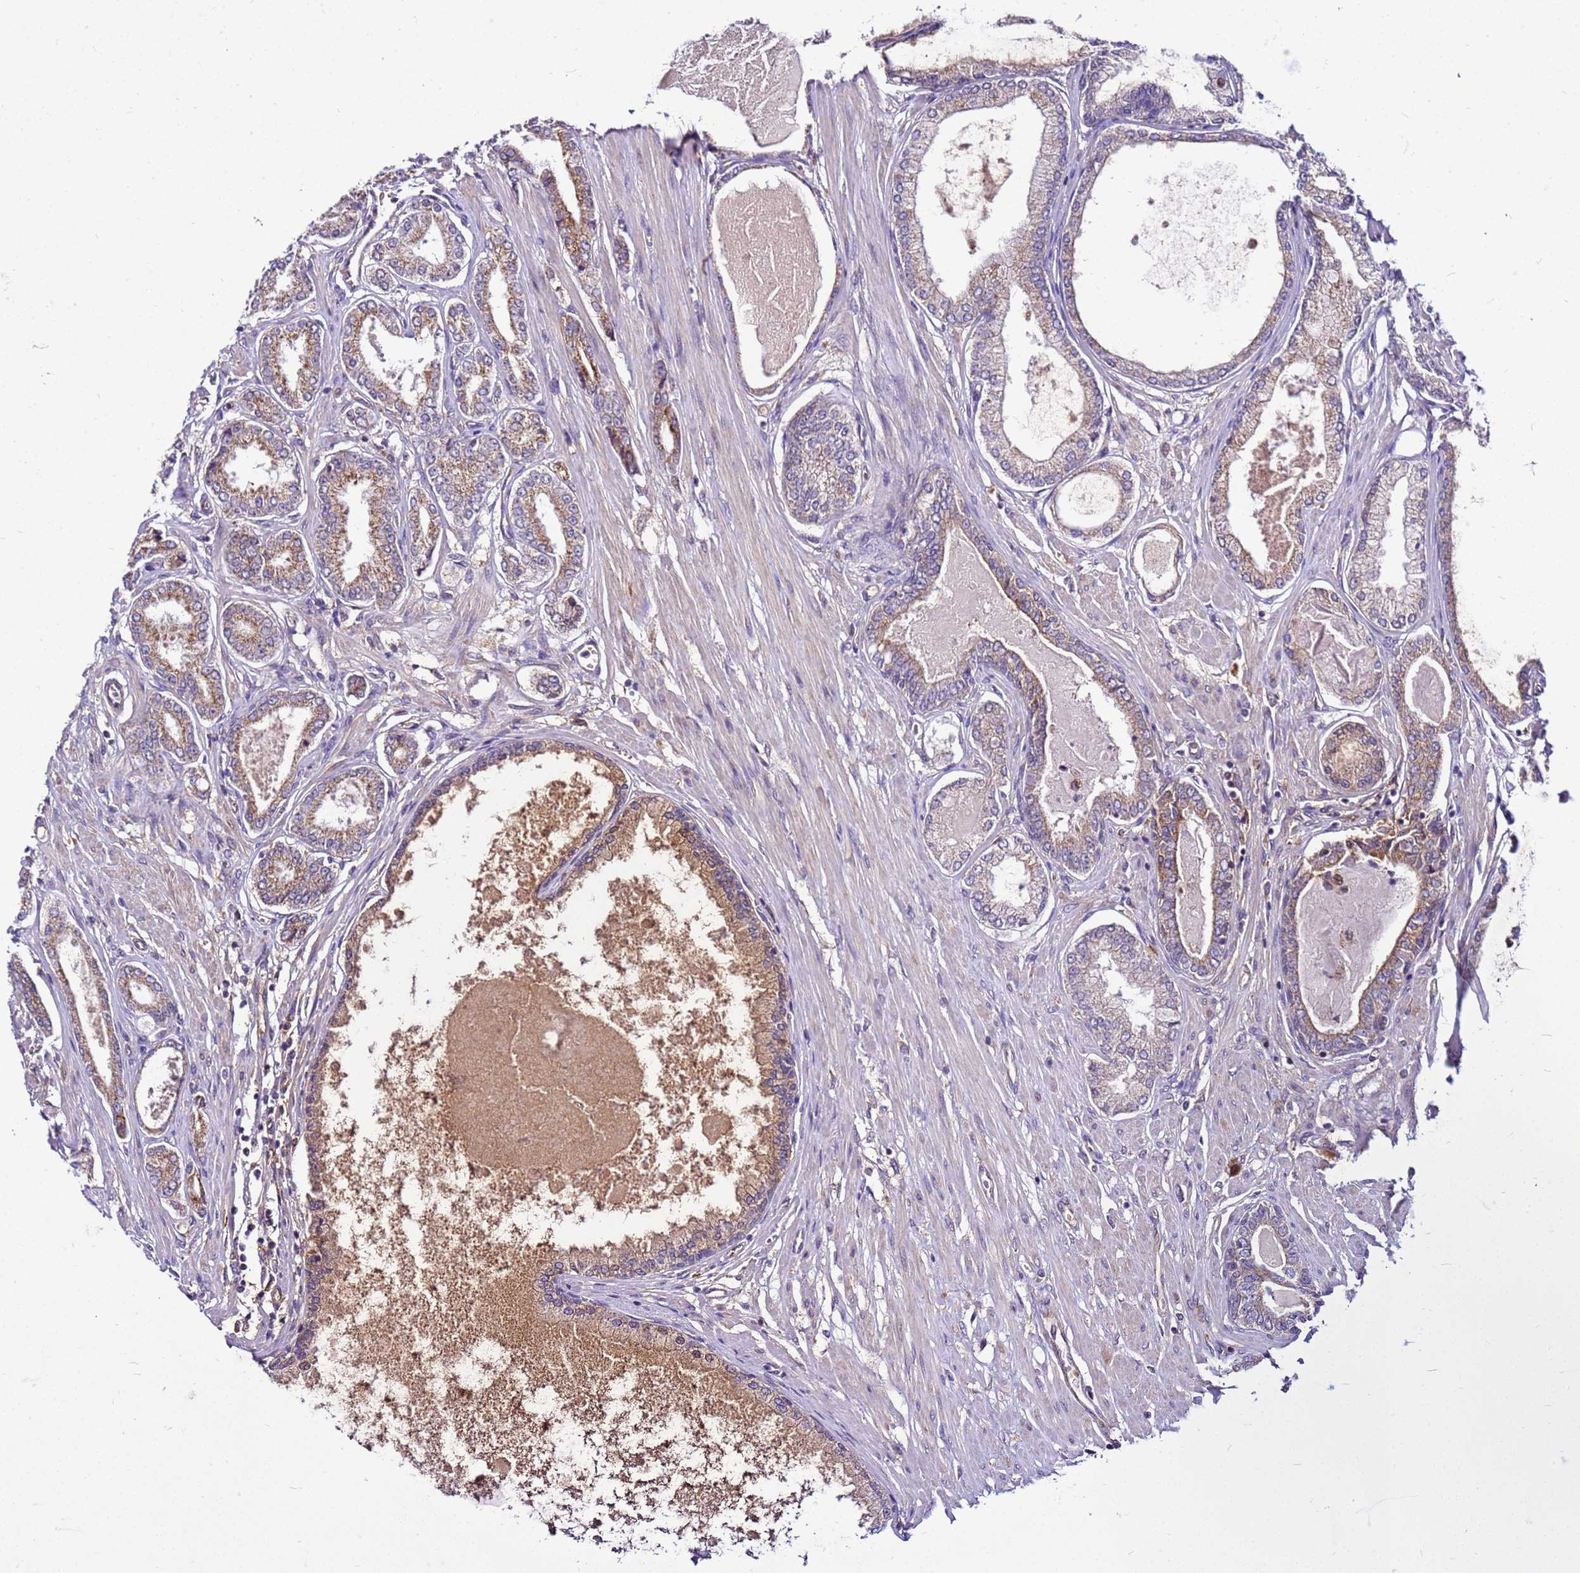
{"staining": {"intensity": "moderate", "quantity": ">75%", "location": "cytoplasmic/membranous"}, "tissue": "prostate cancer", "cell_type": "Tumor cells", "image_type": "cancer", "snomed": [{"axis": "morphology", "description": "Adenocarcinoma, Low grade"}, {"axis": "topography", "description": "Prostate"}], "caption": "Prostate adenocarcinoma (low-grade) stained with DAB IHC displays medium levels of moderate cytoplasmic/membranous positivity in about >75% of tumor cells.", "gene": "PKD1", "patient": {"sex": "male", "age": 63}}